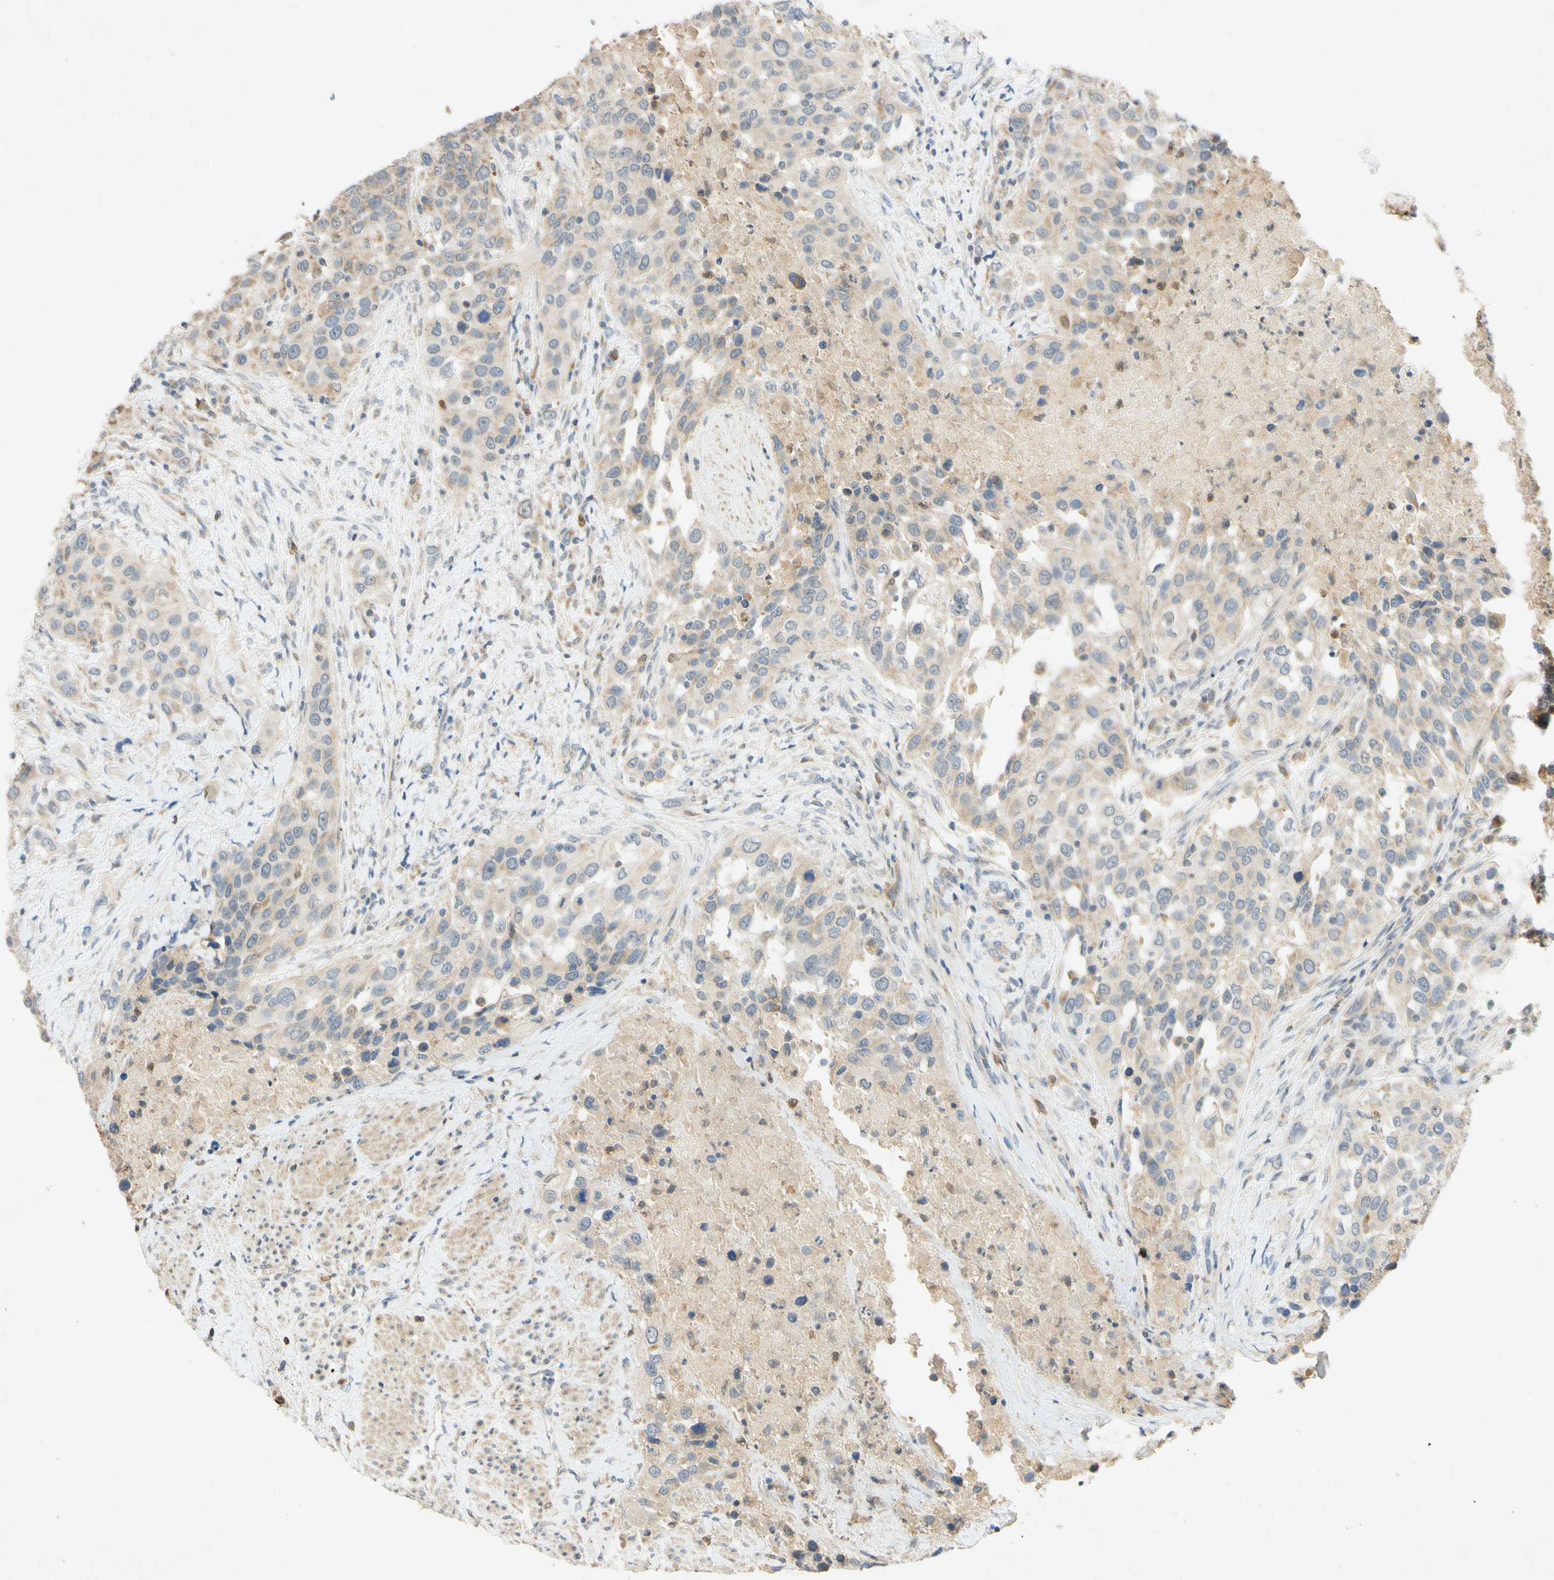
{"staining": {"intensity": "weak", "quantity": ">75%", "location": "cytoplasmic/membranous"}, "tissue": "urothelial cancer", "cell_type": "Tumor cells", "image_type": "cancer", "snomed": [{"axis": "morphology", "description": "Urothelial carcinoma, High grade"}, {"axis": "topography", "description": "Urinary bladder"}], "caption": "DAB (3,3'-diaminobenzidine) immunohistochemical staining of human urothelial cancer shows weak cytoplasmic/membranous protein staining in about >75% of tumor cells. The protein is stained brown, and the nuclei are stained in blue (DAB (3,3'-diaminobenzidine) IHC with brightfield microscopy, high magnification).", "gene": "GATA1", "patient": {"sex": "female", "age": 80}}